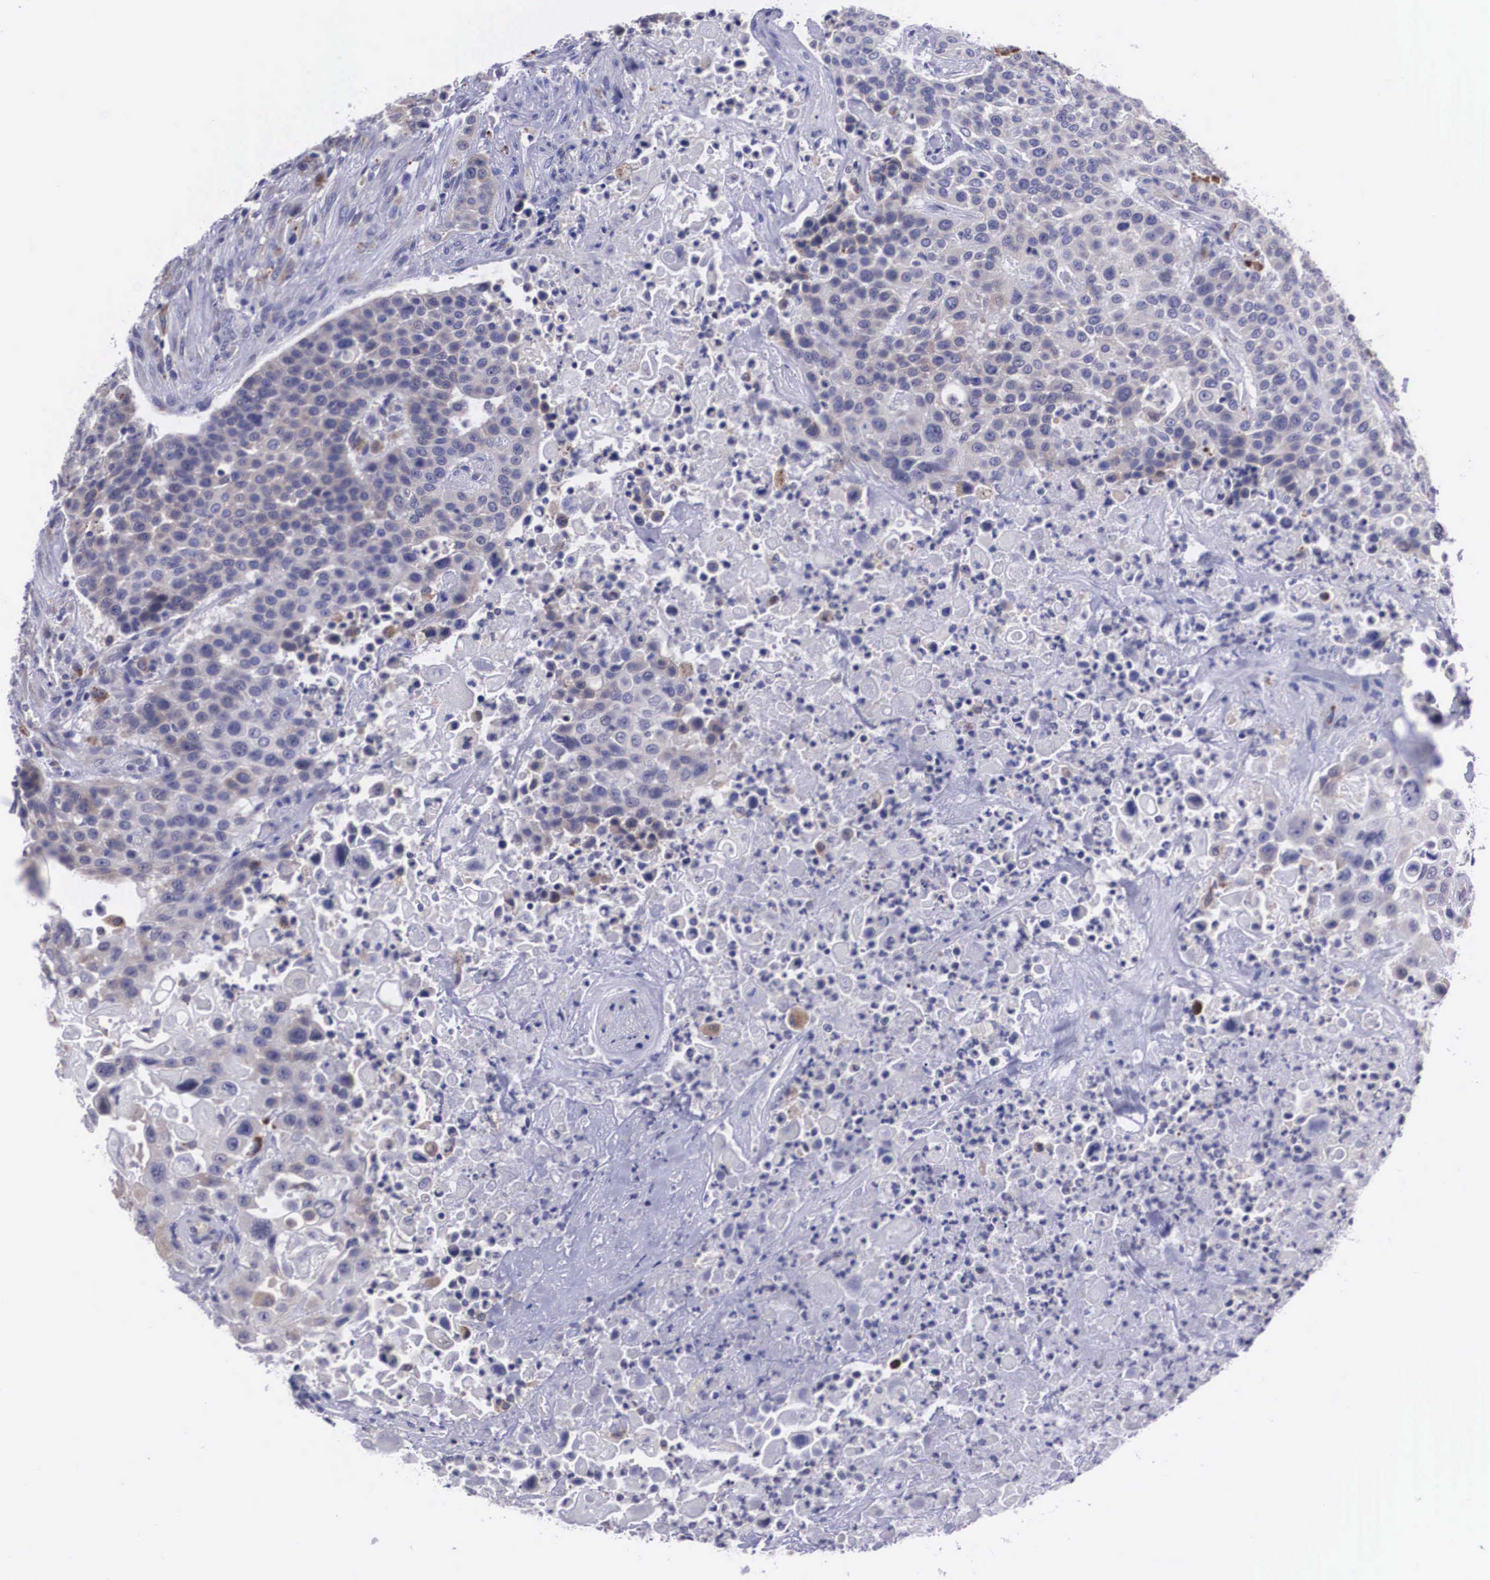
{"staining": {"intensity": "weak", "quantity": "25%-75%", "location": "cytoplasmic/membranous"}, "tissue": "urothelial cancer", "cell_type": "Tumor cells", "image_type": "cancer", "snomed": [{"axis": "morphology", "description": "Urothelial carcinoma, High grade"}, {"axis": "topography", "description": "Urinary bladder"}], "caption": "The photomicrograph displays staining of urothelial cancer, revealing weak cytoplasmic/membranous protein expression (brown color) within tumor cells.", "gene": "CRELD2", "patient": {"sex": "male", "age": 74}}